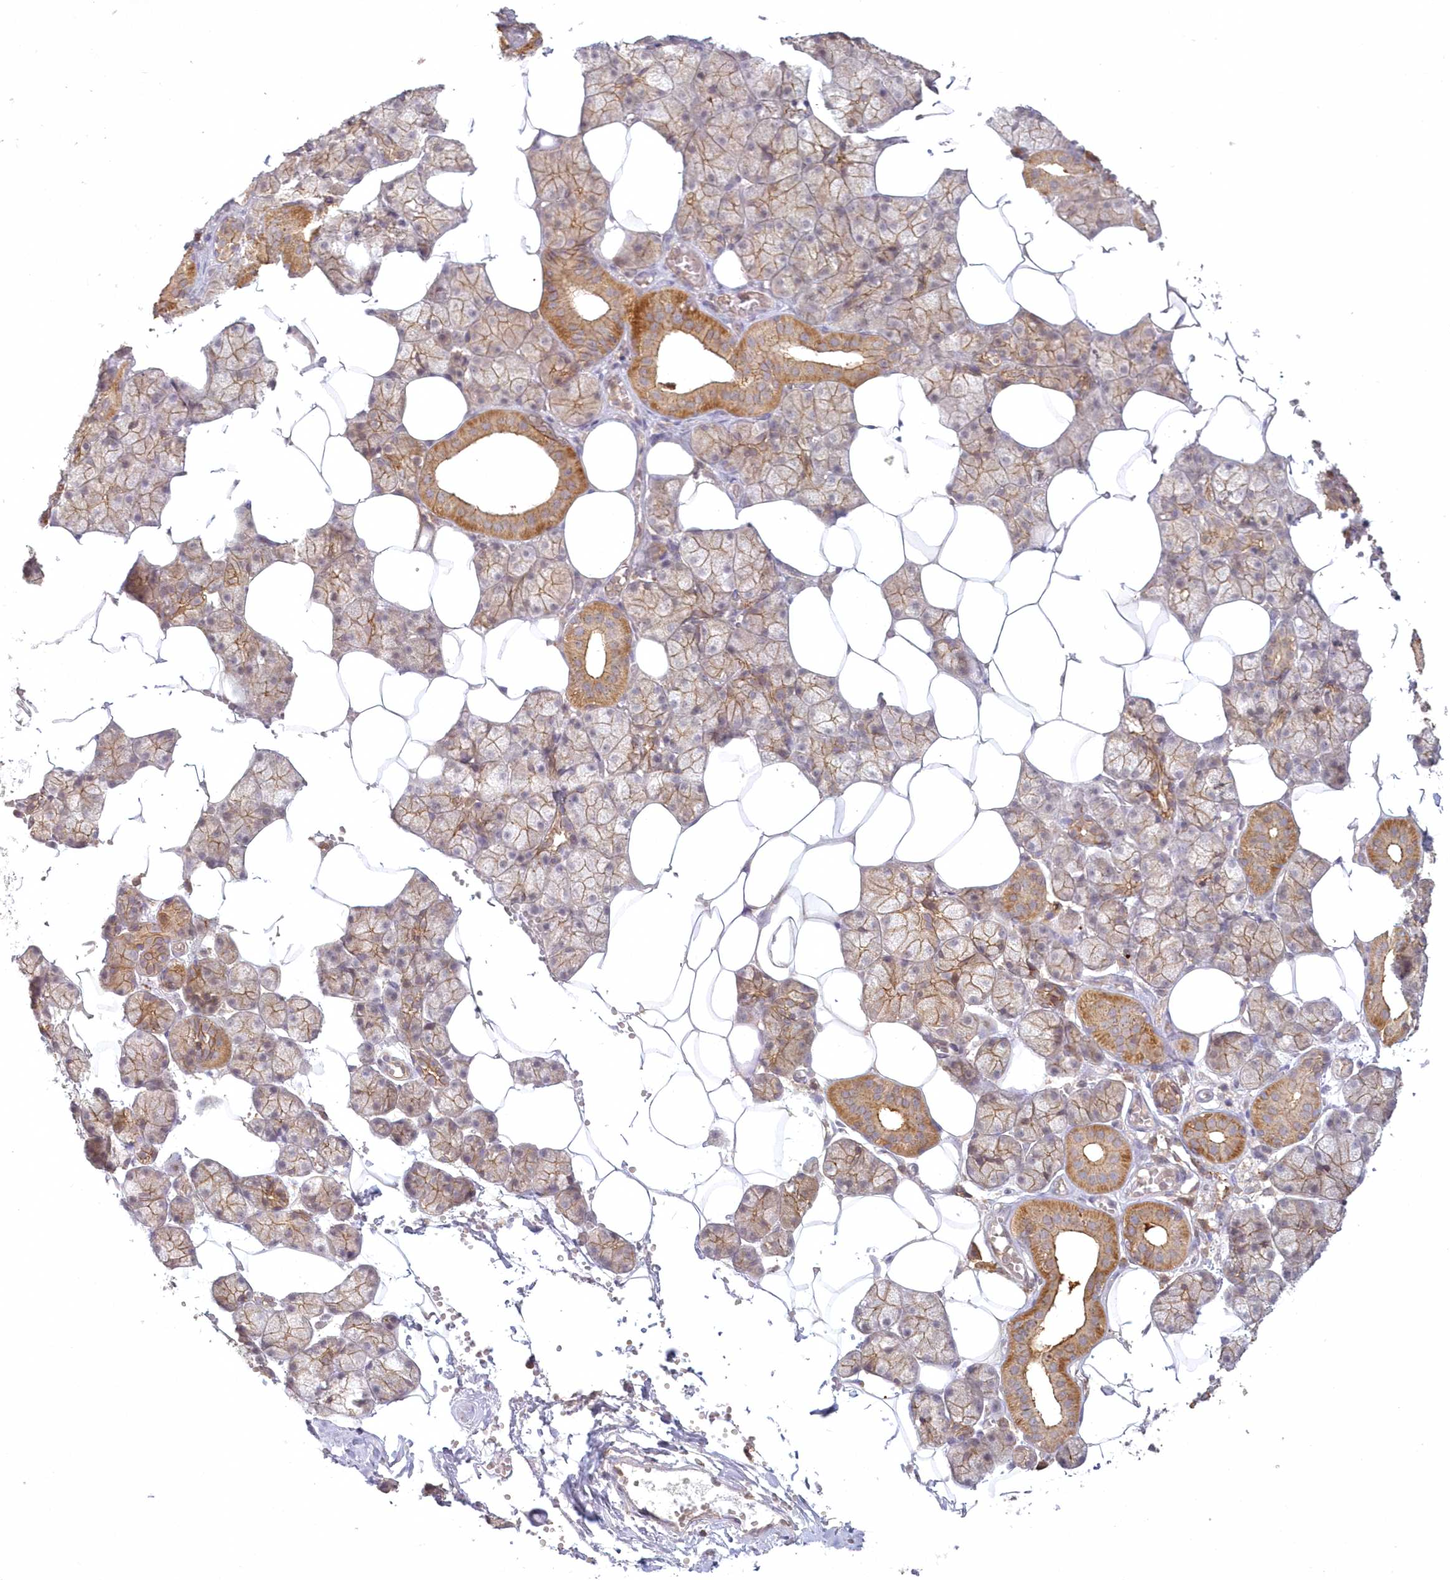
{"staining": {"intensity": "moderate", "quantity": ">75%", "location": "cytoplasmic/membranous"}, "tissue": "salivary gland", "cell_type": "Glandular cells", "image_type": "normal", "snomed": [{"axis": "morphology", "description": "Normal tissue, NOS"}, {"axis": "topography", "description": "Salivary gland"}], "caption": "This photomicrograph shows immunohistochemistry (IHC) staining of benign human salivary gland, with medium moderate cytoplasmic/membranous positivity in approximately >75% of glandular cells.", "gene": "TOGARAM2", "patient": {"sex": "male", "age": 62}}